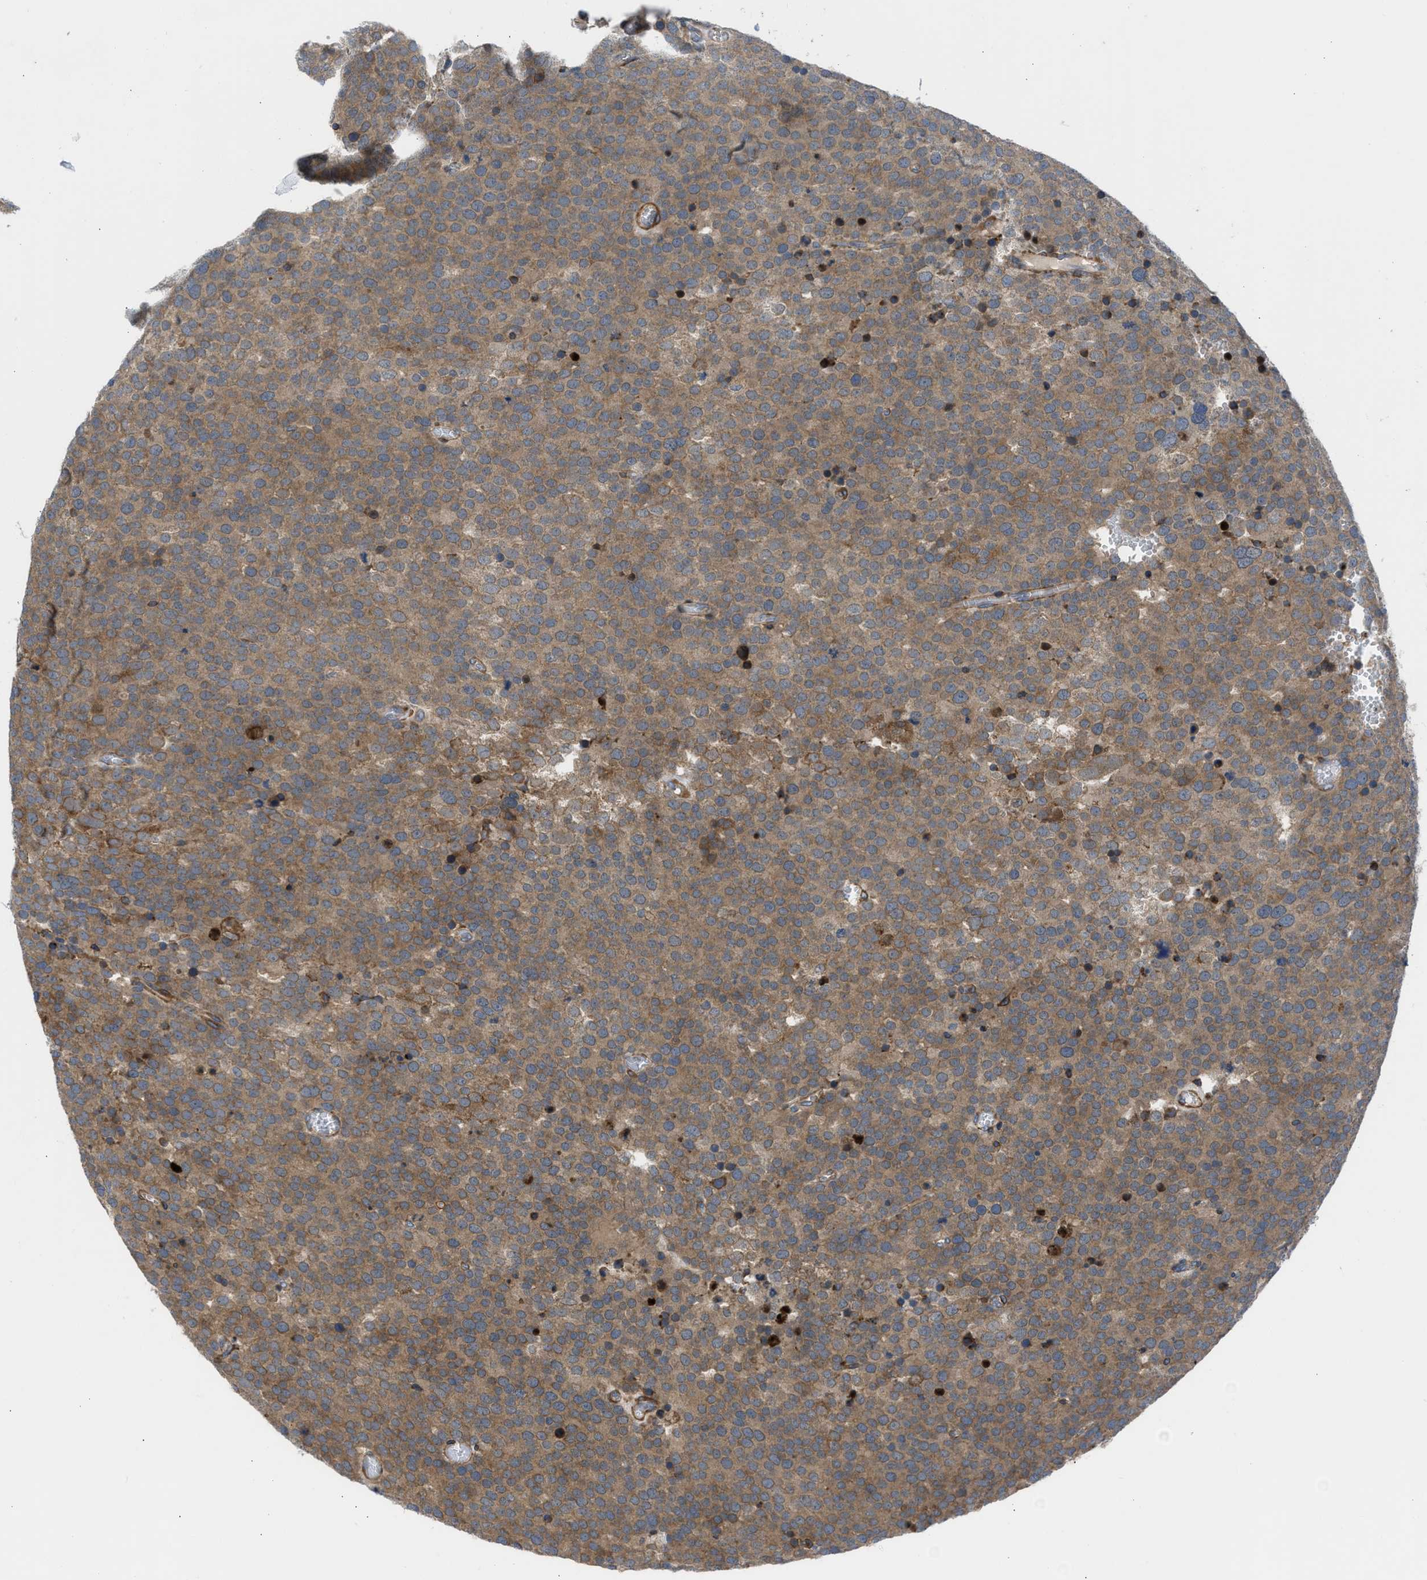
{"staining": {"intensity": "moderate", "quantity": ">75%", "location": "cytoplasmic/membranous"}, "tissue": "testis cancer", "cell_type": "Tumor cells", "image_type": "cancer", "snomed": [{"axis": "morphology", "description": "Normal tissue, NOS"}, {"axis": "morphology", "description": "Seminoma, NOS"}, {"axis": "topography", "description": "Testis"}], "caption": "Testis seminoma was stained to show a protein in brown. There is medium levels of moderate cytoplasmic/membranous expression in approximately >75% of tumor cells.", "gene": "CHKB", "patient": {"sex": "male", "age": 71}}